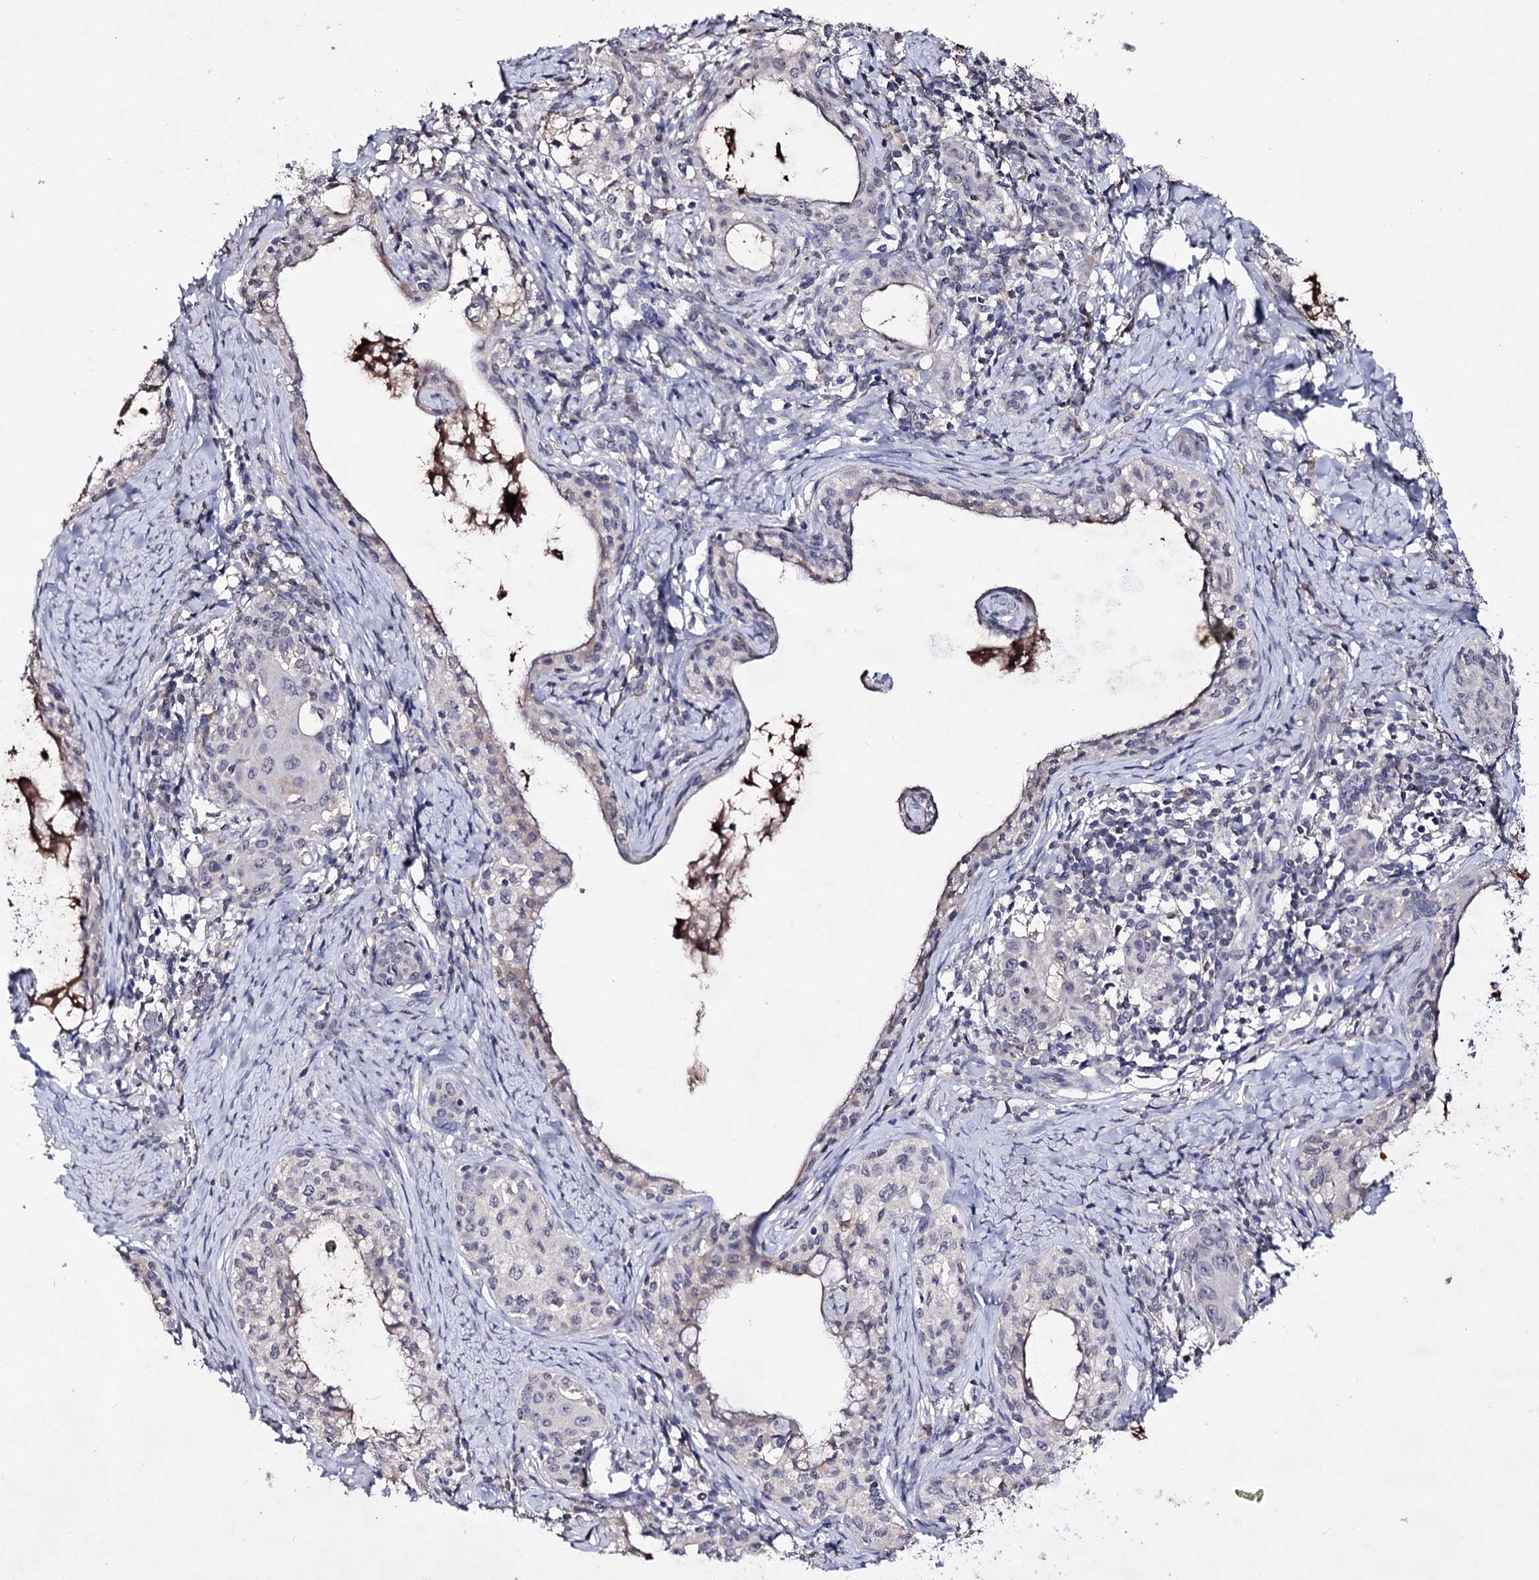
{"staining": {"intensity": "negative", "quantity": "none", "location": "none"}, "tissue": "cervical cancer", "cell_type": "Tumor cells", "image_type": "cancer", "snomed": [{"axis": "morphology", "description": "Squamous cell carcinoma, NOS"}, {"axis": "morphology", "description": "Adenocarcinoma, NOS"}, {"axis": "topography", "description": "Cervix"}], "caption": "High magnification brightfield microscopy of adenocarcinoma (cervical) stained with DAB (3,3'-diaminobenzidine) (brown) and counterstained with hematoxylin (blue): tumor cells show no significant positivity.", "gene": "PLIN1", "patient": {"sex": "female", "age": 52}}